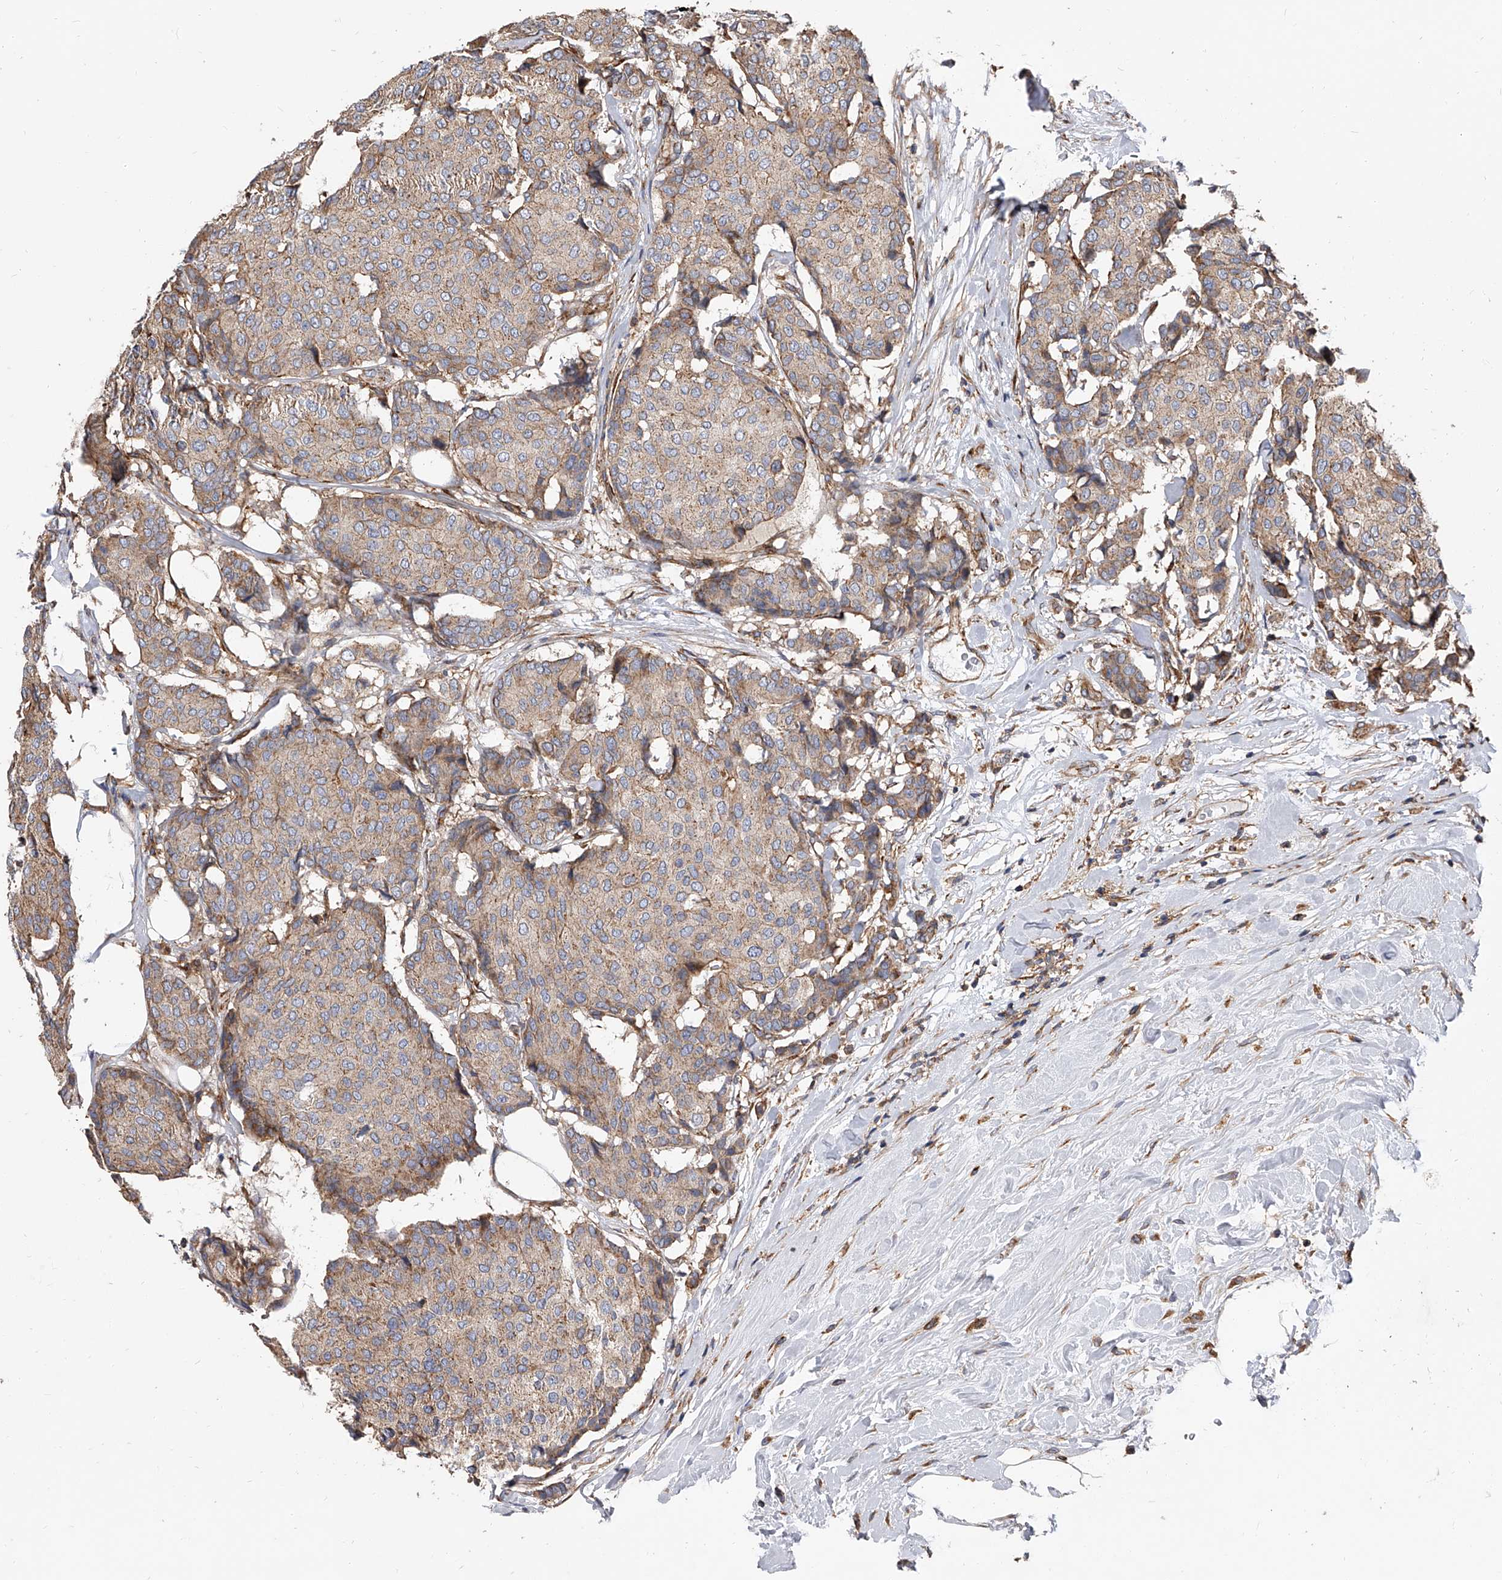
{"staining": {"intensity": "weak", "quantity": "<25%", "location": "cytoplasmic/membranous"}, "tissue": "breast cancer", "cell_type": "Tumor cells", "image_type": "cancer", "snomed": [{"axis": "morphology", "description": "Duct carcinoma"}, {"axis": "topography", "description": "Breast"}], "caption": "A histopathology image of breast cancer (intraductal carcinoma) stained for a protein exhibits no brown staining in tumor cells.", "gene": "PISD", "patient": {"sex": "female", "age": 75}}